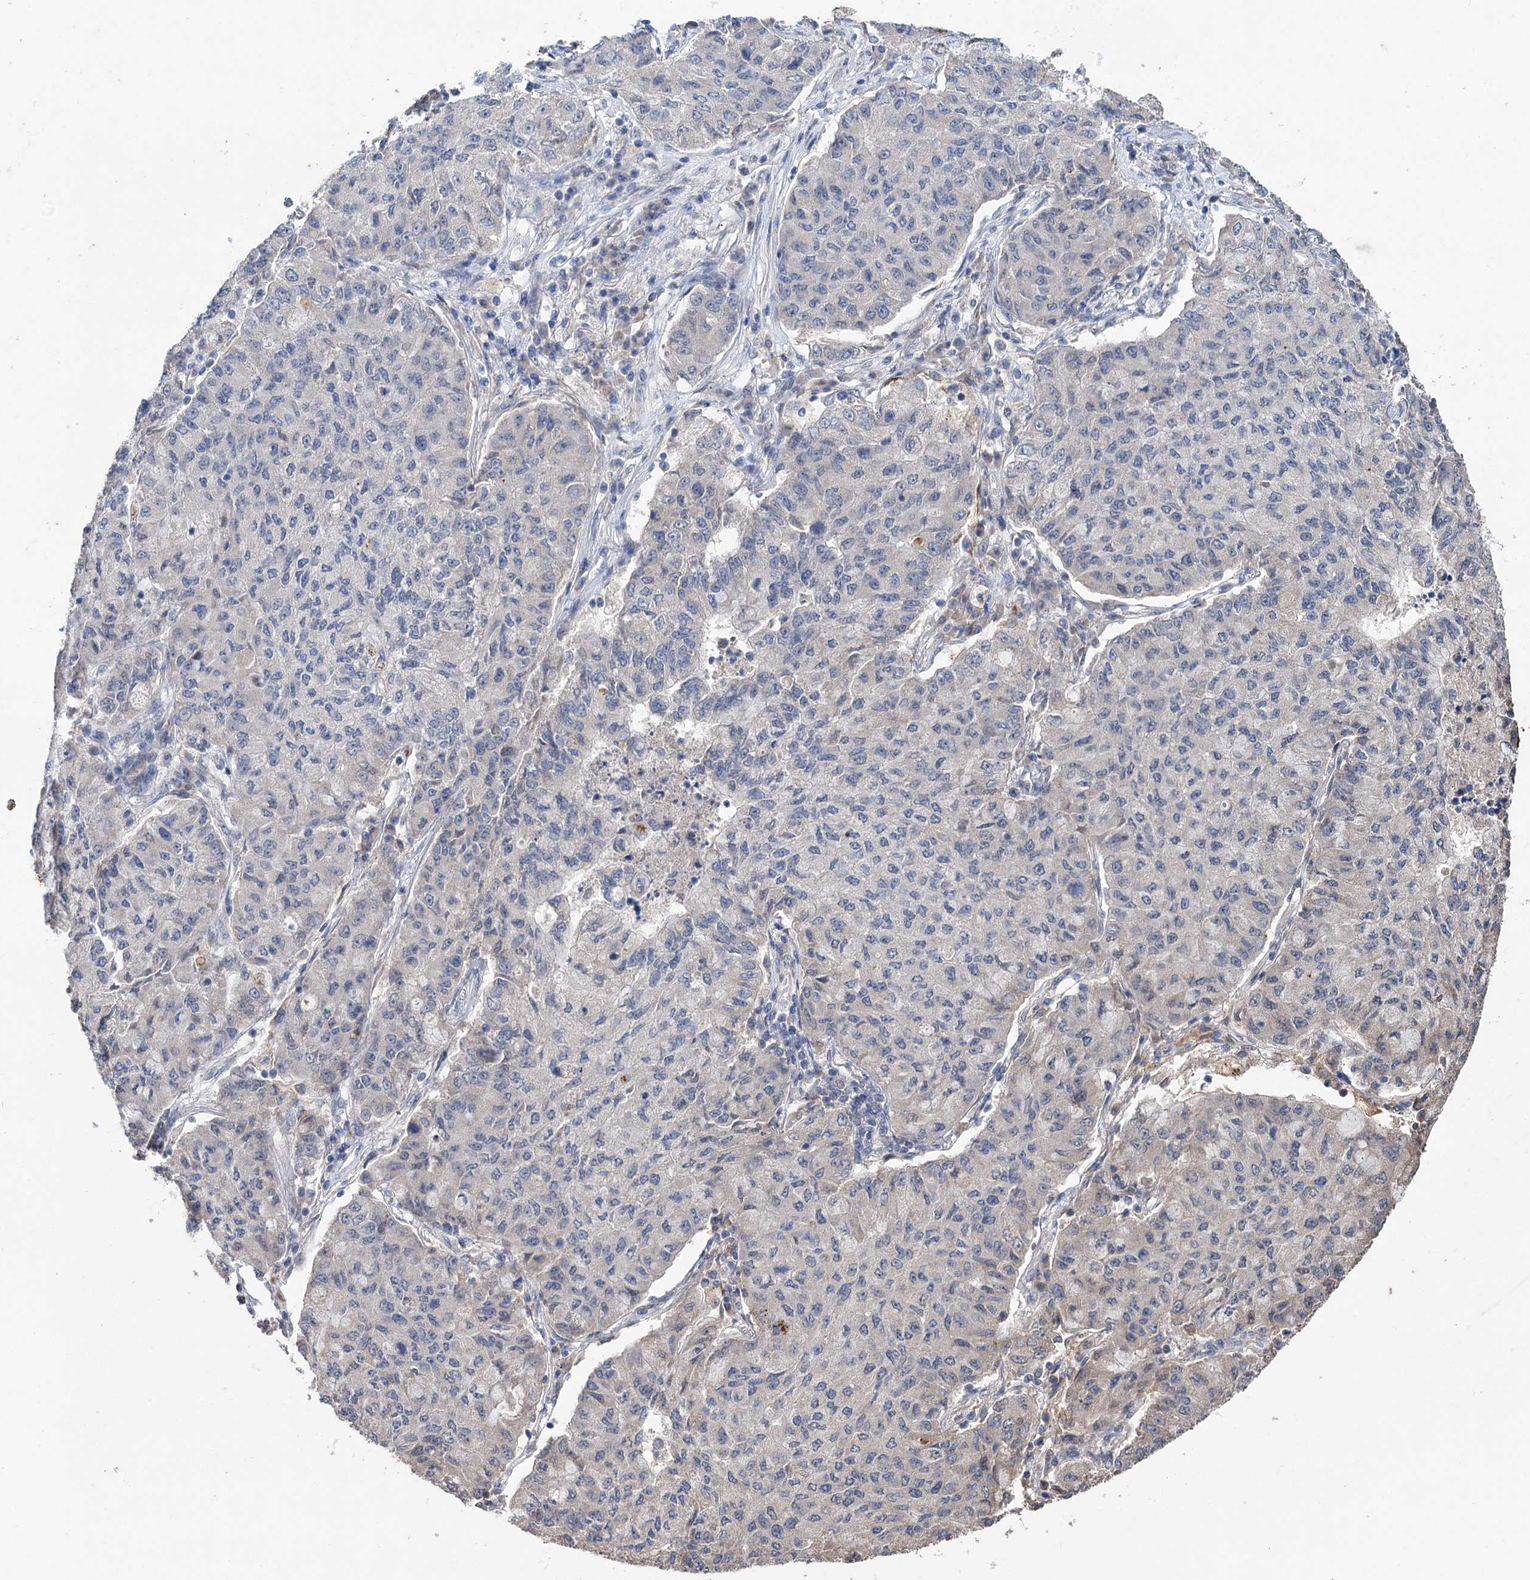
{"staining": {"intensity": "weak", "quantity": "<25%", "location": "cytoplasmic/membranous"}, "tissue": "lung cancer", "cell_type": "Tumor cells", "image_type": "cancer", "snomed": [{"axis": "morphology", "description": "Squamous cell carcinoma, NOS"}, {"axis": "topography", "description": "Lung"}], "caption": "Photomicrograph shows no protein positivity in tumor cells of squamous cell carcinoma (lung) tissue.", "gene": "CLPB", "patient": {"sex": "male", "age": 74}}